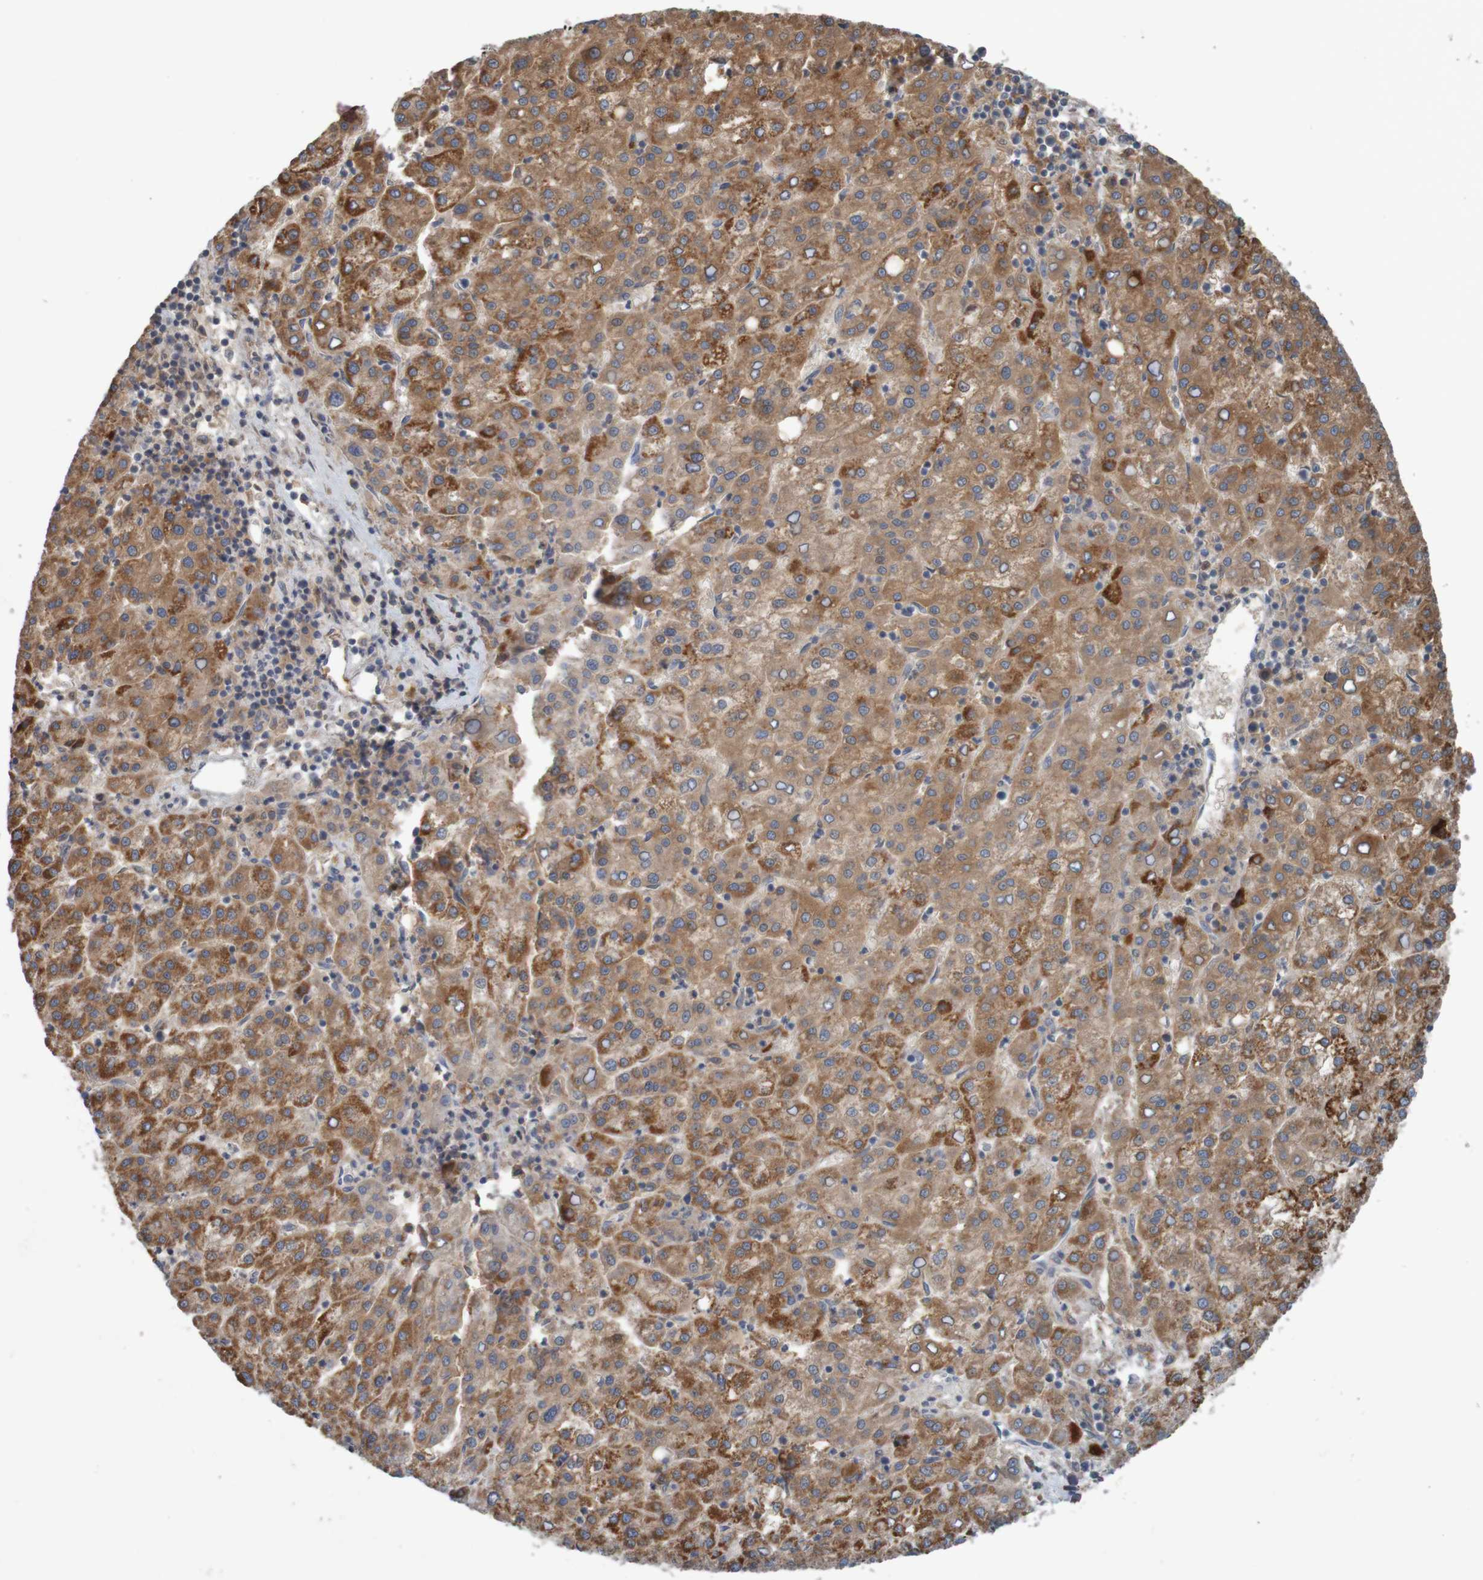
{"staining": {"intensity": "strong", "quantity": ">75%", "location": "cytoplasmic/membranous"}, "tissue": "liver cancer", "cell_type": "Tumor cells", "image_type": "cancer", "snomed": [{"axis": "morphology", "description": "Carcinoma, Hepatocellular, NOS"}, {"axis": "topography", "description": "Liver"}], "caption": "Strong cytoplasmic/membranous protein staining is appreciated in approximately >75% of tumor cells in hepatocellular carcinoma (liver).", "gene": "B3GAT2", "patient": {"sex": "female", "age": 58}}